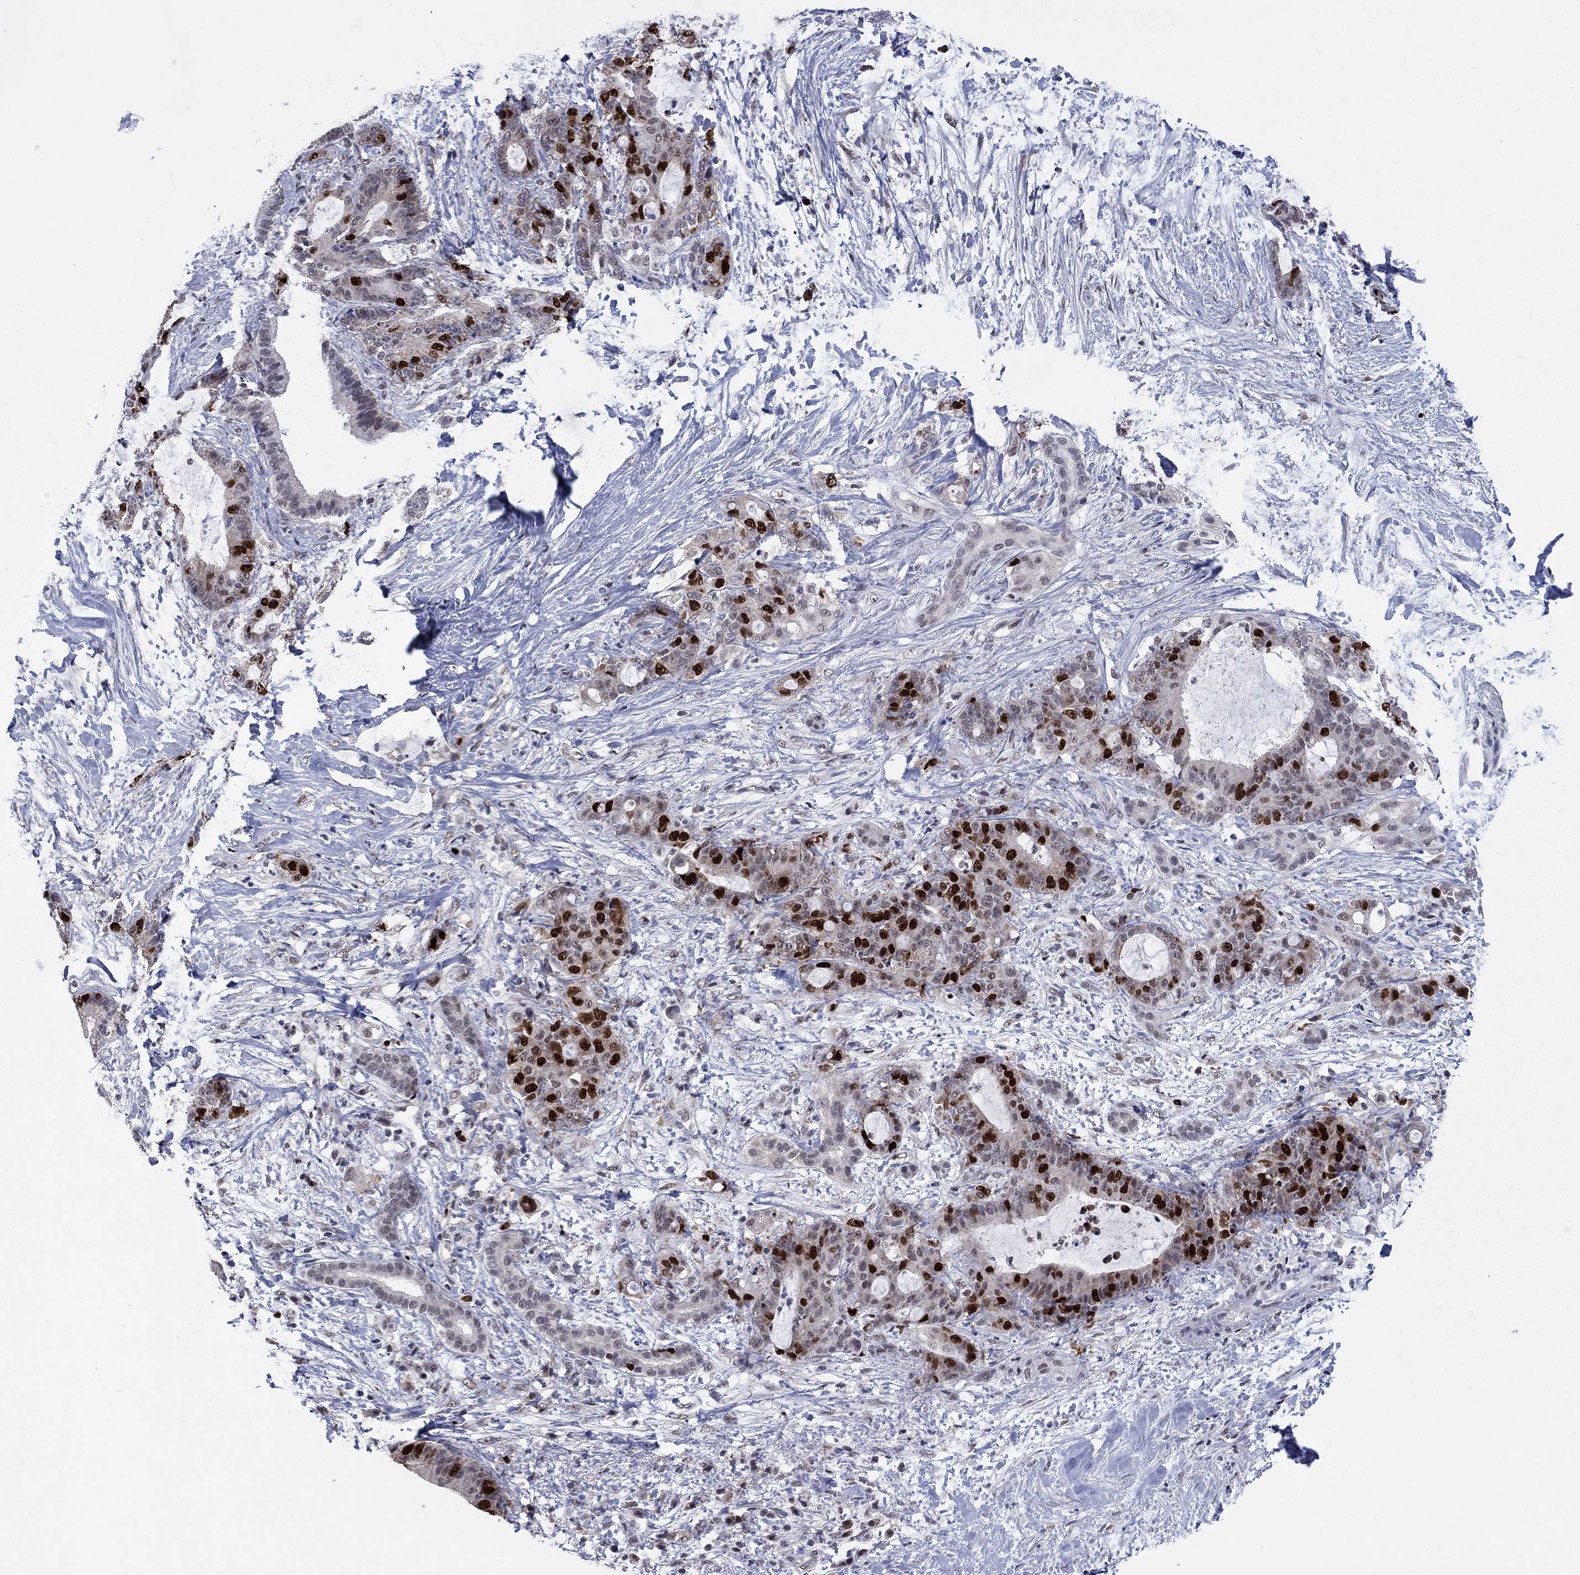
{"staining": {"intensity": "strong", "quantity": "25%-75%", "location": "nuclear"}, "tissue": "liver cancer", "cell_type": "Tumor cells", "image_type": "cancer", "snomed": [{"axis": "morphology", "description": "Cholangiocarcinoma"}, {"axis": "topography", "description": "Liver"}], "caption": "Tumor cells demonstrate high levels of strong nuclear positivity in approximately 25%-75% of cells in liver cancer (cholangiocarcinoma). (brown staining indicates protein expression, while blue staining denotes nuclei).", "gene": "CDCA5", "patient": {"sex": "female", "age": 73}}